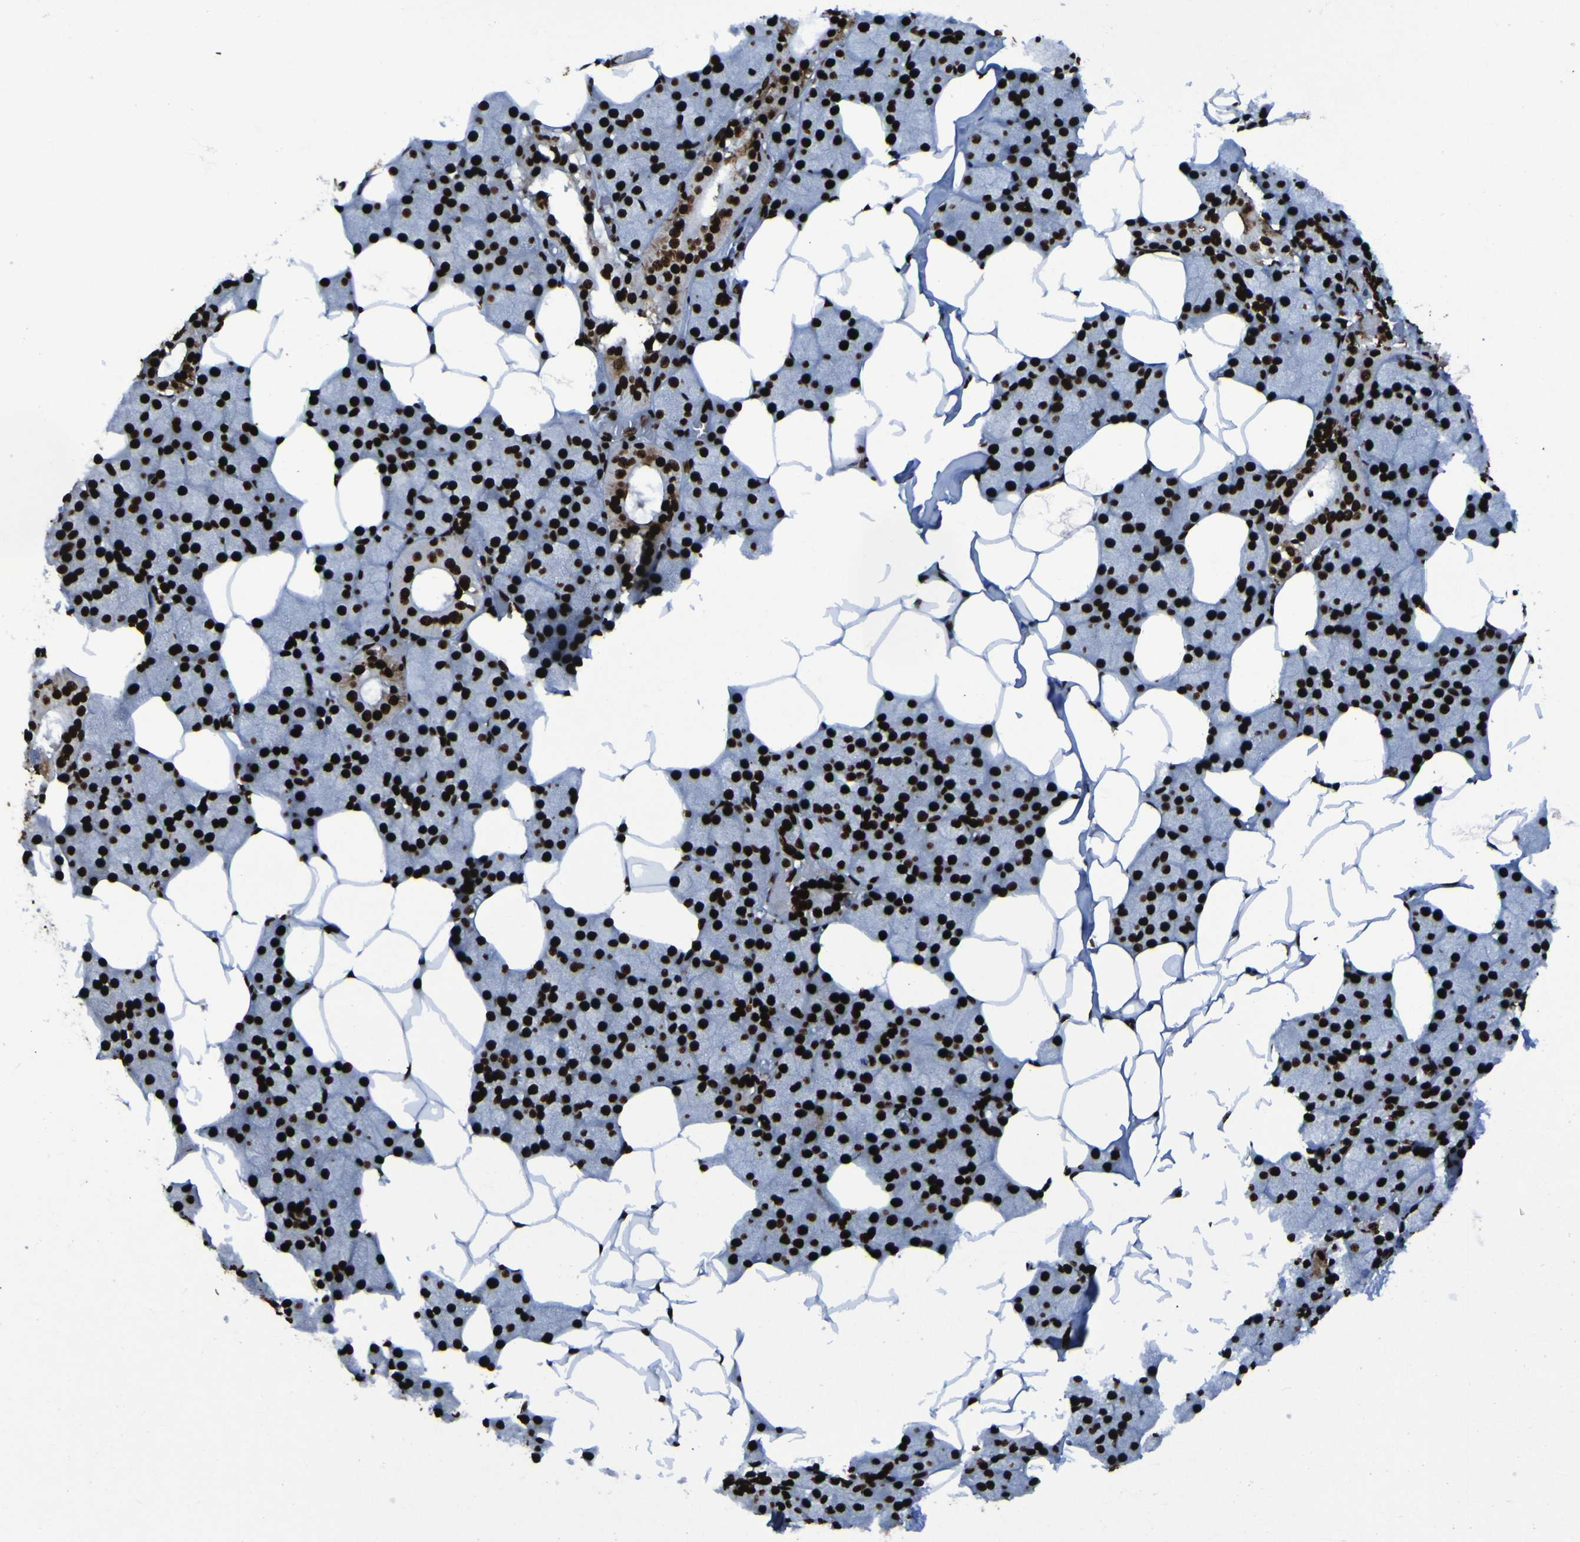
{"staining": {"intensity": "strong", "quantity": ">75%", "location": "nuclear"}, "tissue": "salivary gland", "cell_type": "Glandular cells", "image_type": "normal", "snomed": [{"axis": "morphology", "description": "Normal tissue, NOS"}, {"axis": "topography", "description": "Salivary gland"}], "caption": "High-power microscopy captured an IHC micrograph of unremarkable salivary gland, revealing strong nuclear staining in about >75% of glandular cells.", "gene": "NPM1", "patient": {"sex": "male", "age": 62}}